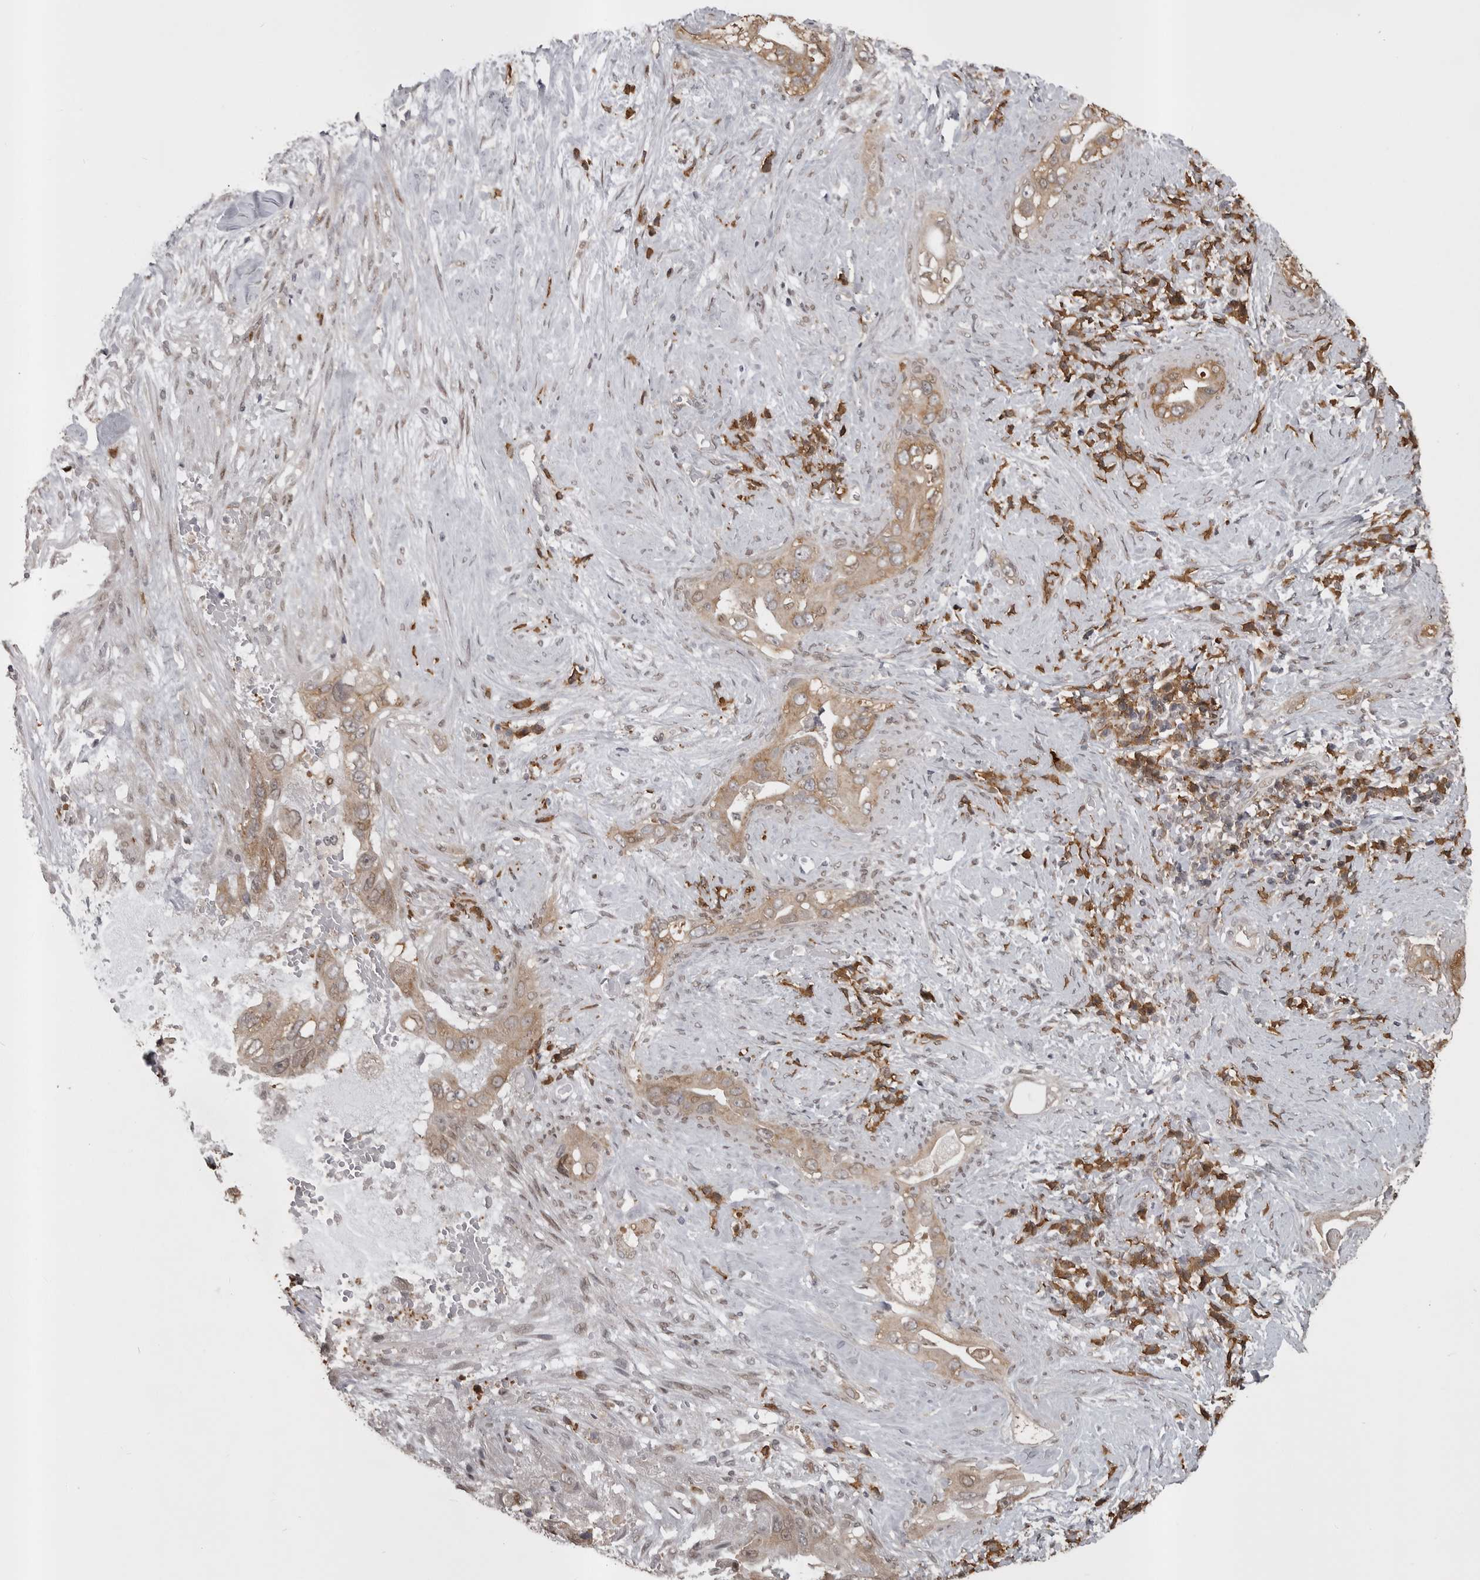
{"staining": {"intensity": "moderate", "quantity": ">75%", "location": "cytoplasmic/membranous"}, "tissue": "pancreatic cancer", "cell_type": "Tumor cells", "image_type": "cancer", "snomed": [{"axis": "morphology", "description": "Inflammation, NOS"}, {"axis": "morphology", "description": "Adenocarcinoma, NOS"}, {"axis": "topography", "description": "Pancreas"}], "caption": "This is a histology image of IHC staining of adenocarcinoma (pancreatic), which shows moderate expression in the cytoplasmic/membranous of tumor cells.", "gene": "SNX16", "patient": {"sex": "female", "age": 56}}